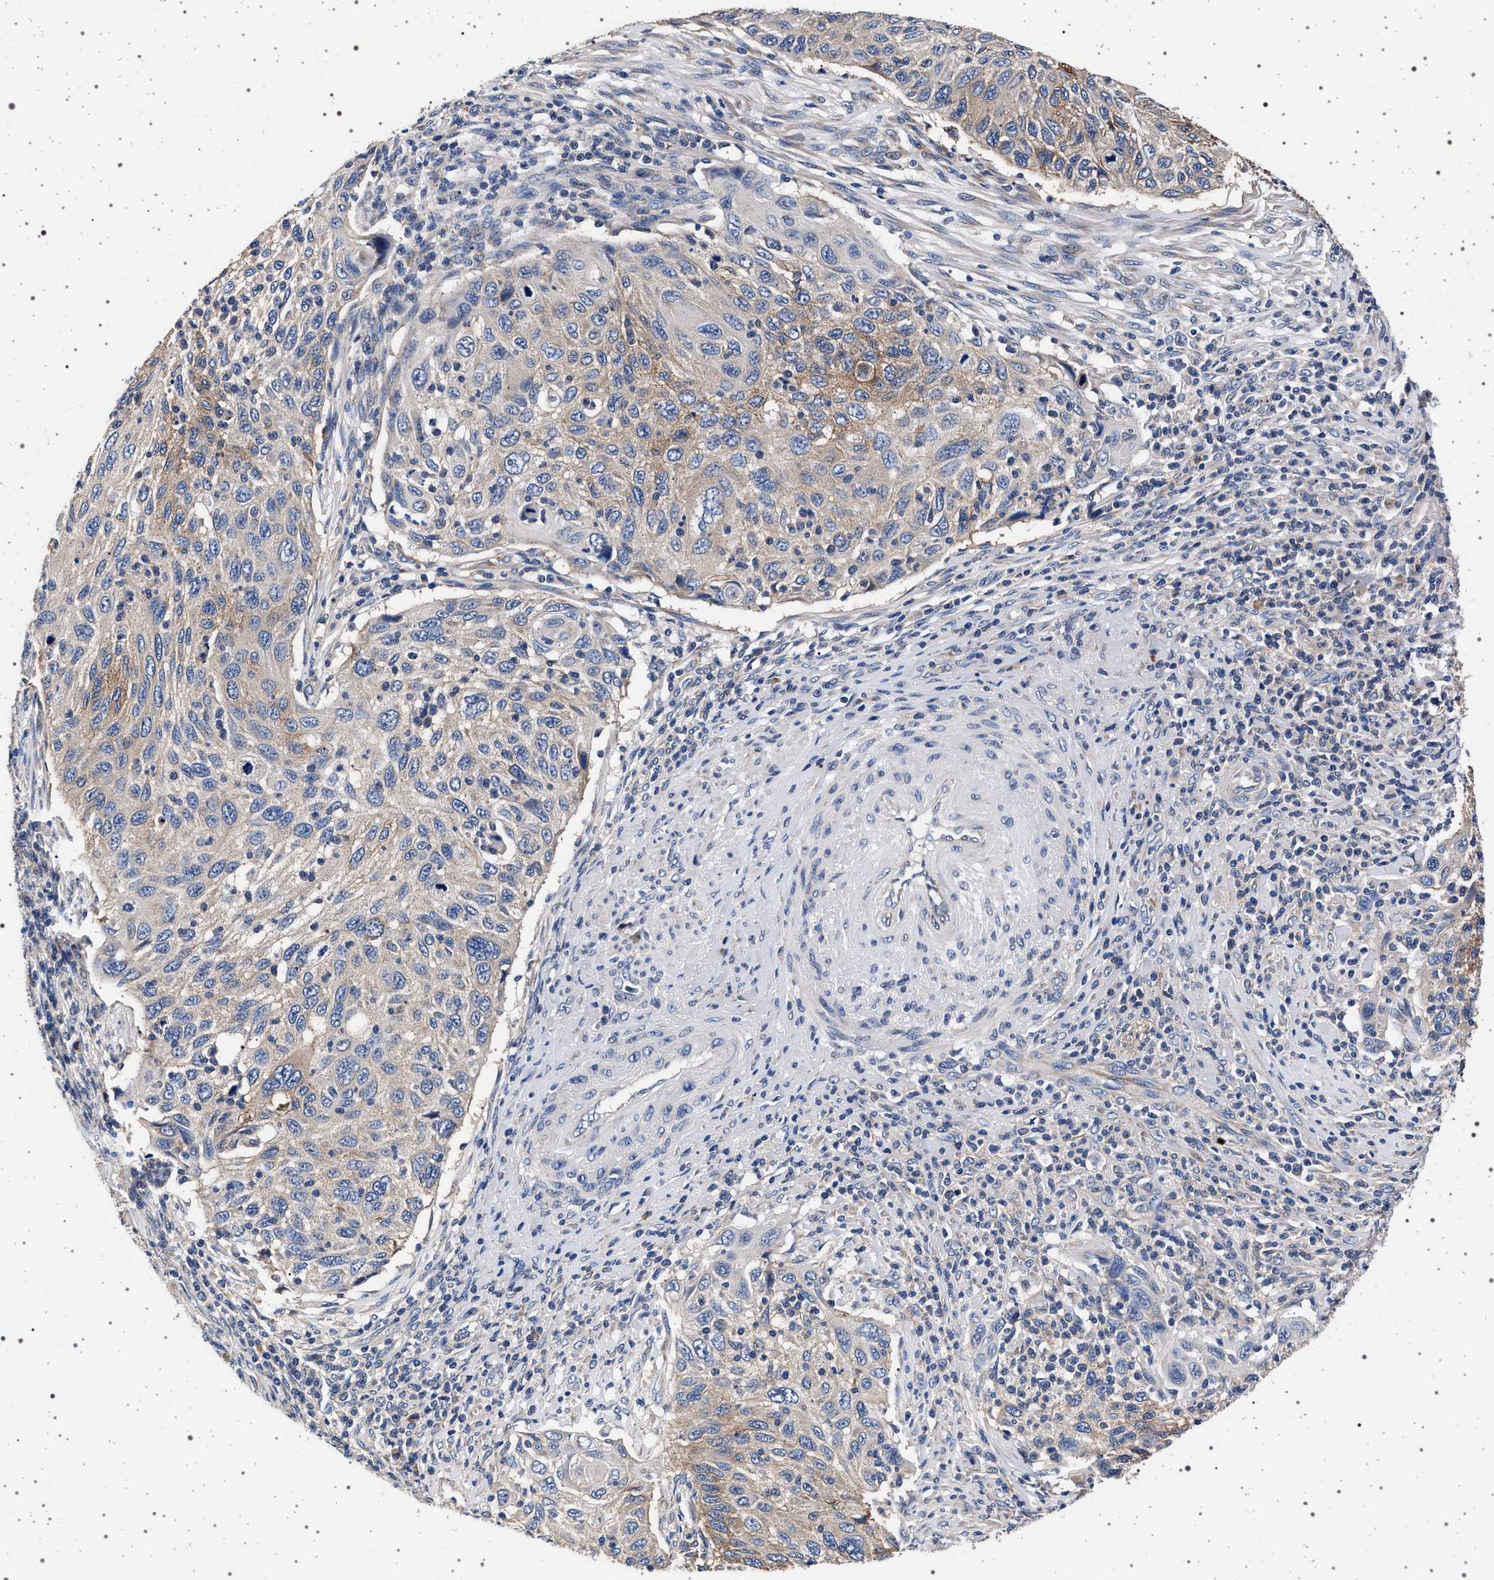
{"staining": {"intensity": "moderate", "quantity": "<25%", "location": "cytoplasmic/membranous"}, "tissue": "cervical cancer", "cell_type": "Tumor cells", "image_type": "cancer", "snomed": [{"axis": "morphology", "description": "Squamous cell carcinoma, NOS"}, {"axis": "topography", "description": "Cervix"}], "caption": "Immunohistochemistry (DAB (3,3'-diaminobenzidine)) staining of squamous cell carcinoma (cervical) exhibits moderate cytoplasmic/membranous protein expression in about <25% of tumor cells.", "gene": "MAP3K2", "patient": {"sex": "female", "age": 70}}